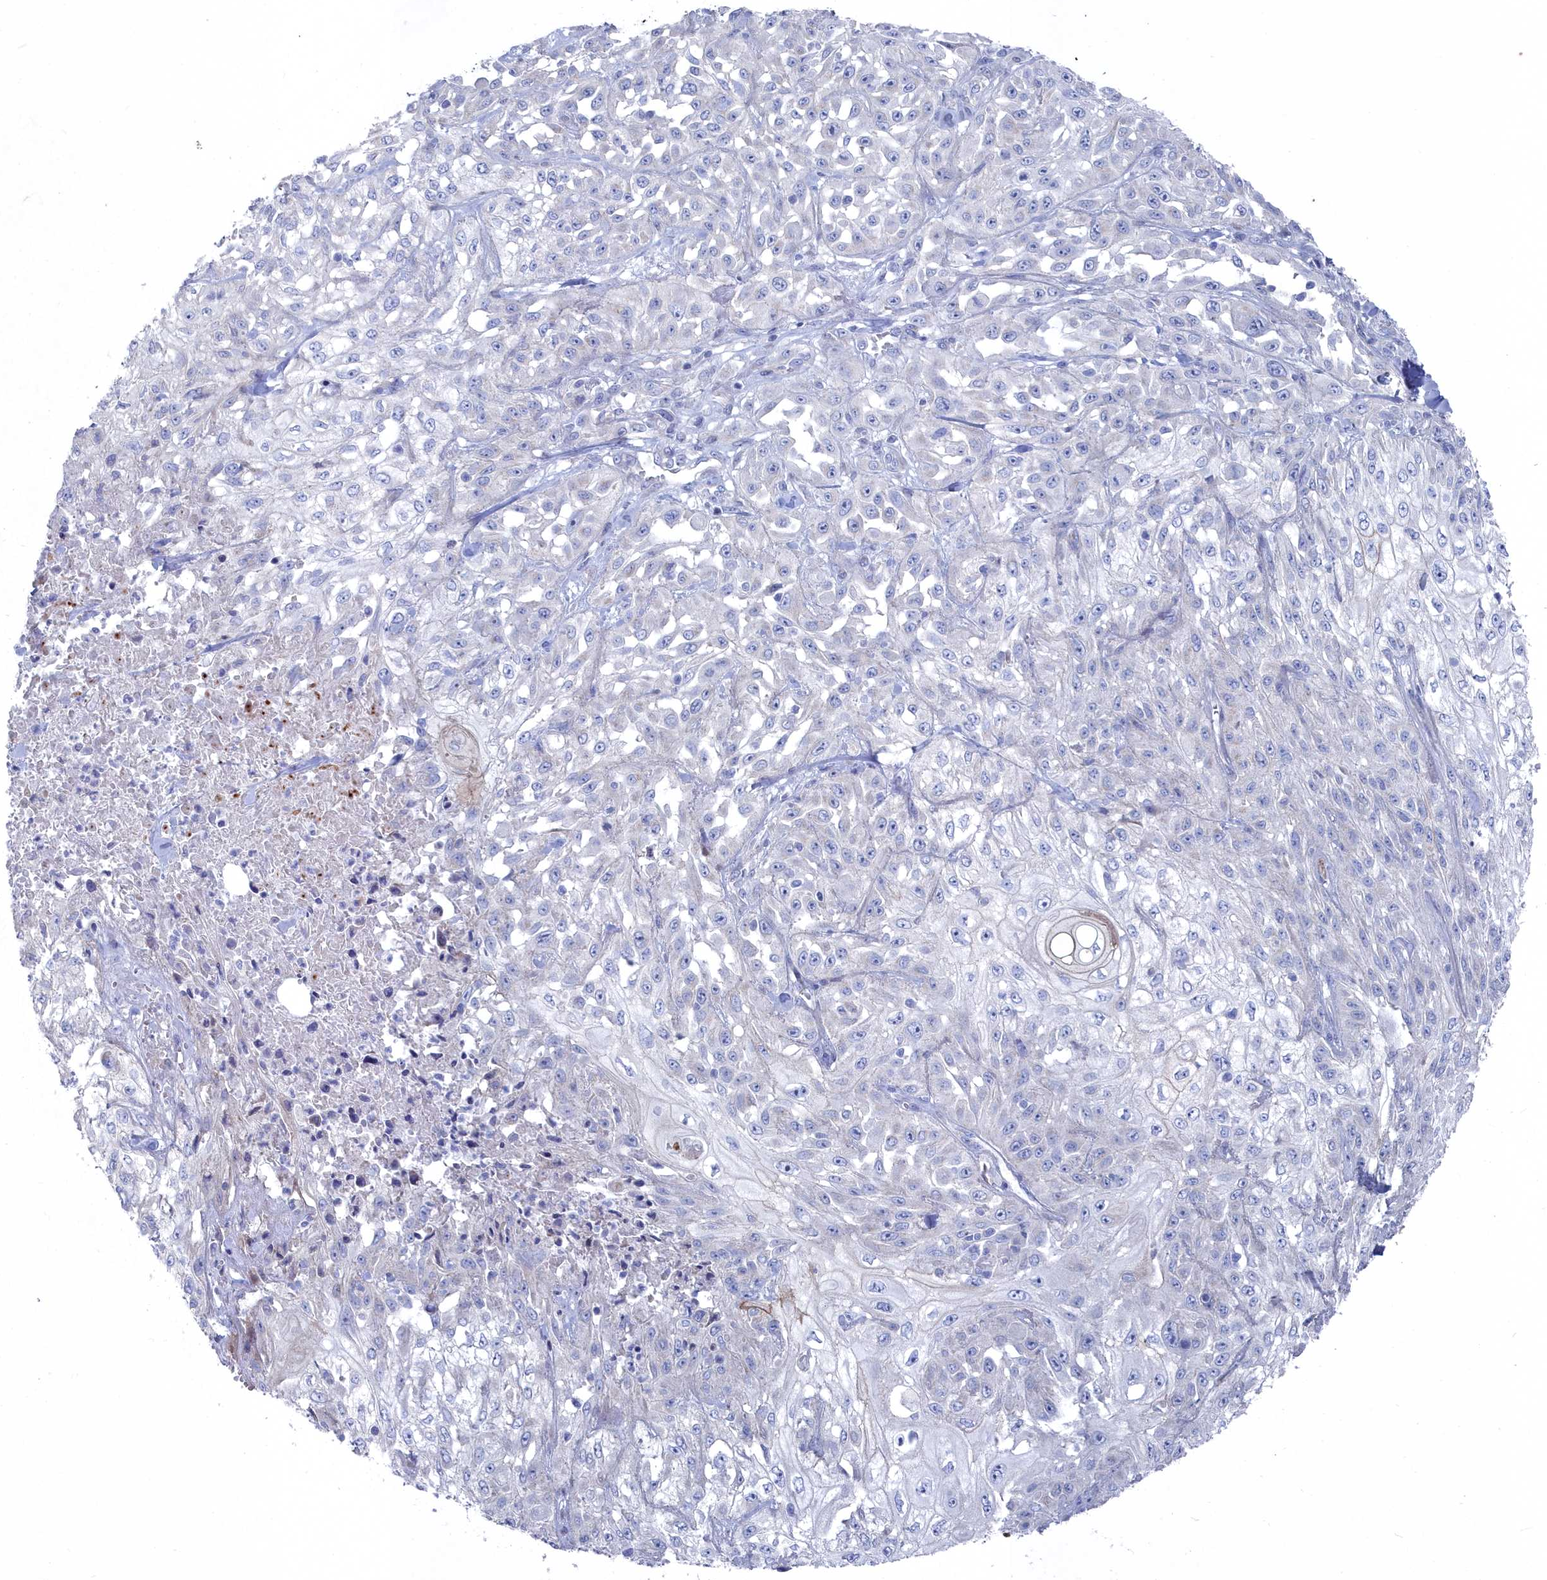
{"staining": {"intensity": "negative", "quantity": "none", "location": "none"}, "tissue": "skin cancer", "cell_type": "Tumor cells", "image_type": "cancer", "snomed": [{"axis": "morphology", "description": "Squamous cell carcinoma, NOS"}, {"axis": "morphology", "description": "Squamous cell carcinoma, metastatic, NOS"}, {"axis": "topography", "description": "Skin"}, {"axis": "topography", "description": "Lymph node"}], "caption": "Immunohistochemical staining of skin cancer displays no significant positivity in tumor cells.", "gene": "SHISAL2A", "patient": {"sex": "male", "age": 75}}